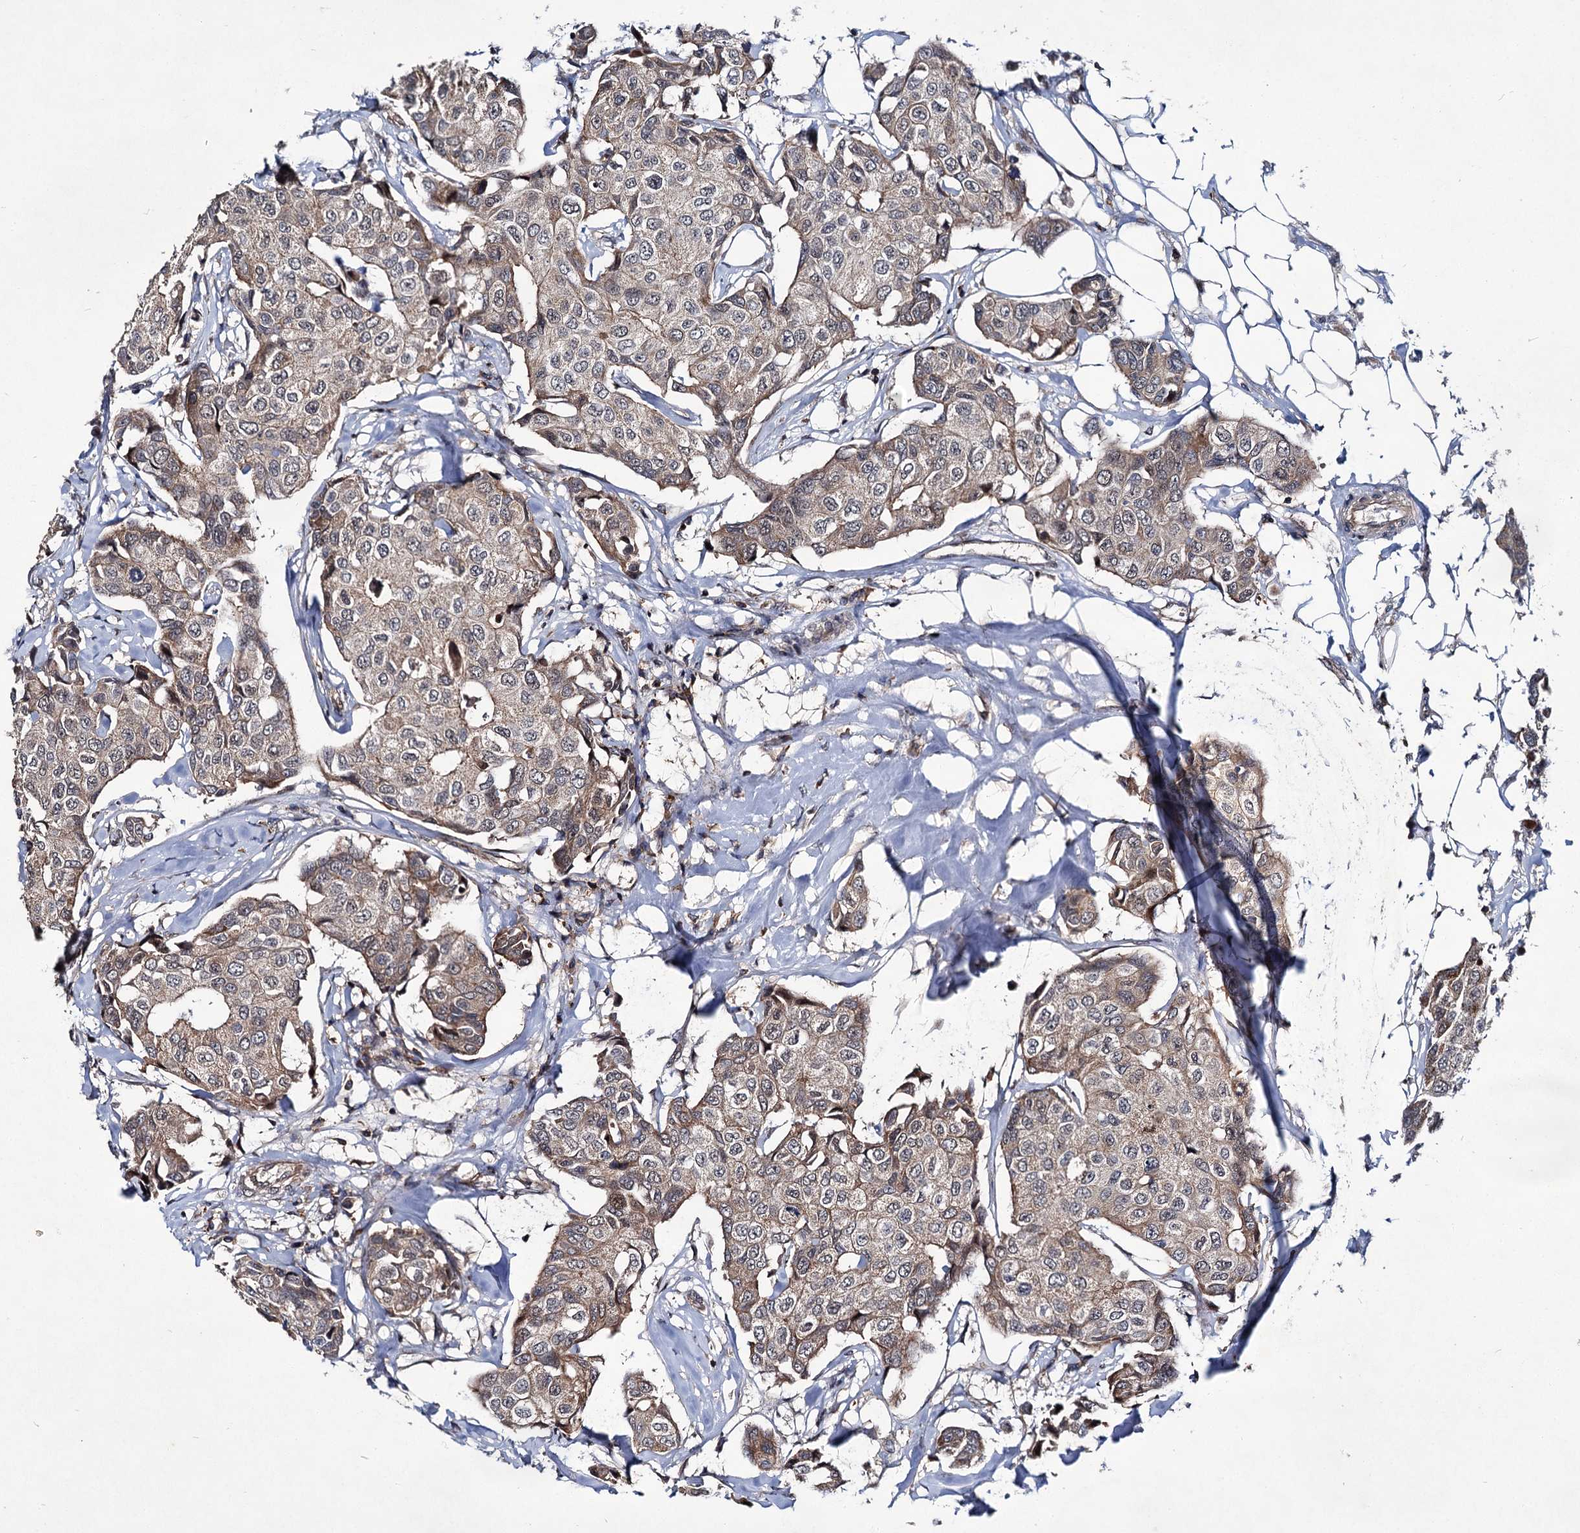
{"staining": {"intensity": "weak", "quantity": "25%-75%", "location": "cytoplasmic/membranous"}, "tissue": "breast cancer", "cell_type": "Tumor cells", "image_type": "cancer", "snomed": [{"axis": "morphology", "description": "Duct carcinoma"}, {"axis": "topography", "description": "Breast"}], "caption": "Human breast cancer stained with a protein marker shows weak staining in tumor cells.", "gene": "ABLIM1", "patient": {"sex": "female", "age": 80}}